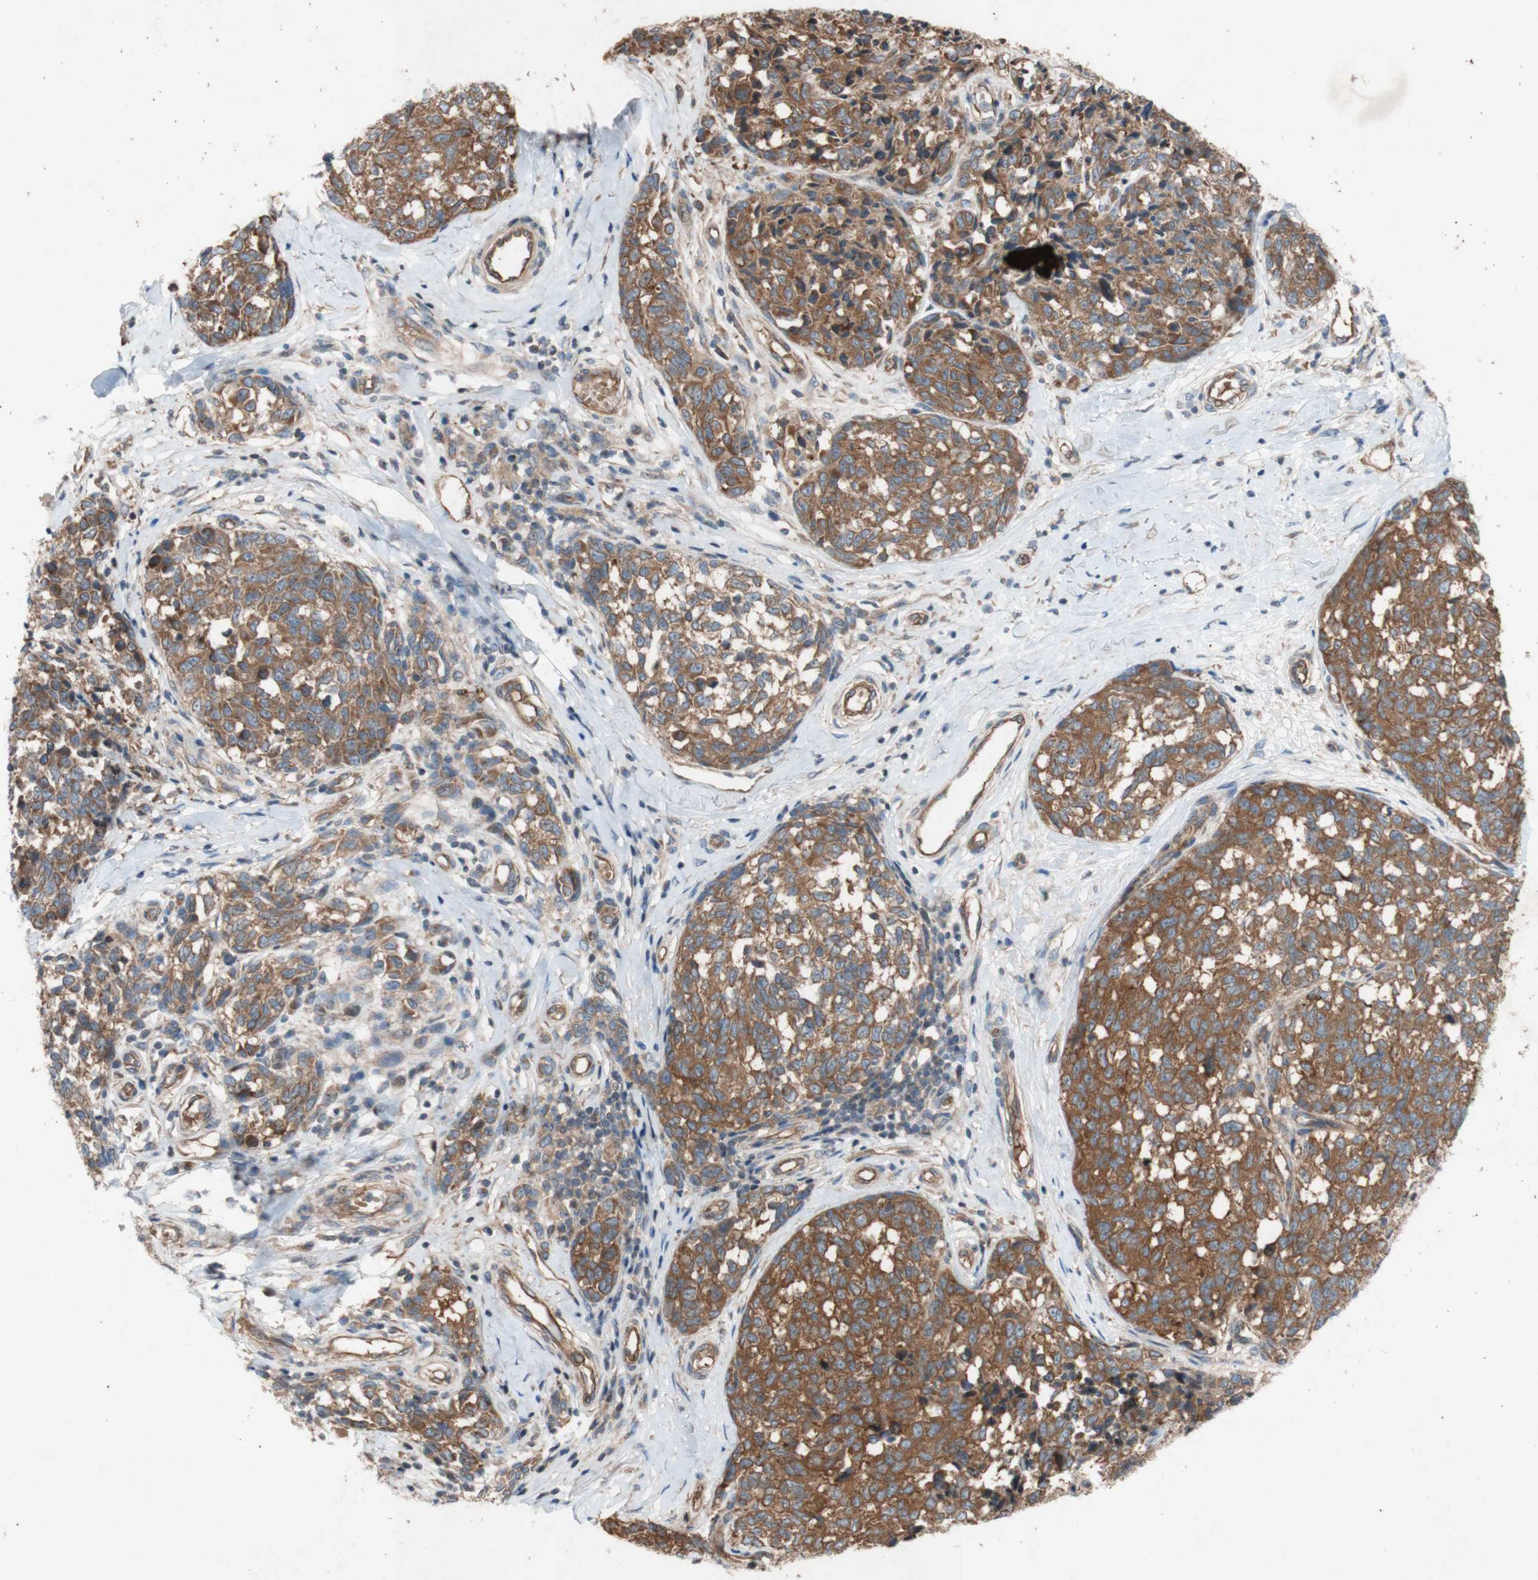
{"staining": {"intensity": "moderate", "quantity": ">75%", "location": "cytoplasmic/membranous"}, "tissue": "melanoma", "cell_type": "Tumor cells", "image_type": "cancer", "snomed": [{"axis": "morphology", "description": "Malignant melanoma, NOS"}, {"axis": "topography", "description": "Skin"}], "caption": "Moderate cytoplasmic/membranous staining is identified in approximately >75% of tumor cells in malignant melanoma.", "gene": "TST", "patient": {"sex": "female", "age": 64}}